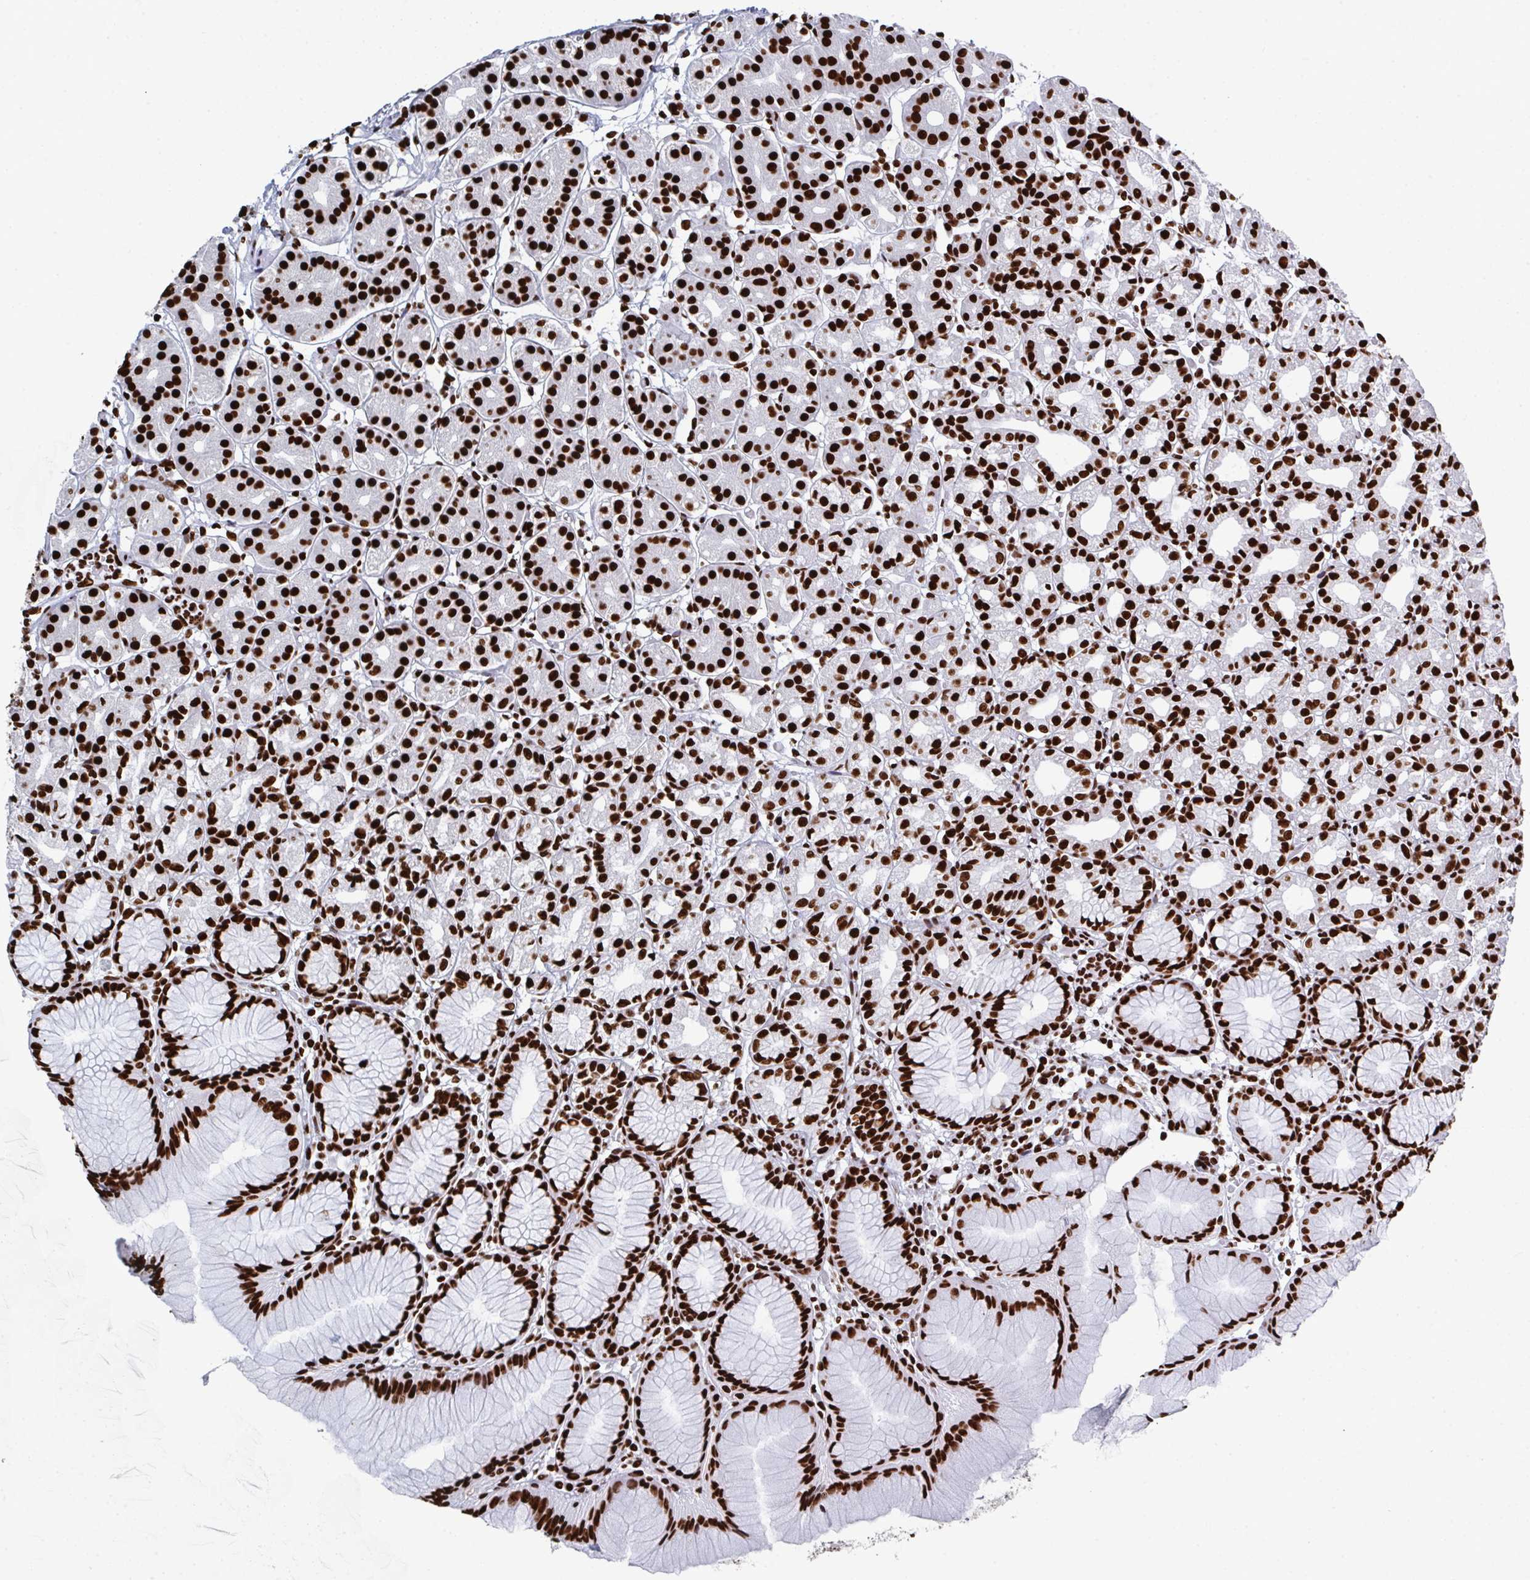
{"staining": {"intensity": "strong", "quantity": ">75%", "location": "nuclear"}, "tissue": "stomach", "cell_type": "Glandular cells", "image_type": "normal", "snomed": [{"axis": "morphology", "description": "Normal tissue, NOS"}, {"axis": "topography", "description": "Stomach"}], "caption": "Brown immunohistochemical staining in benign stomach shows strong nuclear expression in approximately >75% of glandular cells.", "gene": "GAR1", "patient": {"sex": "female", "age": 57}}